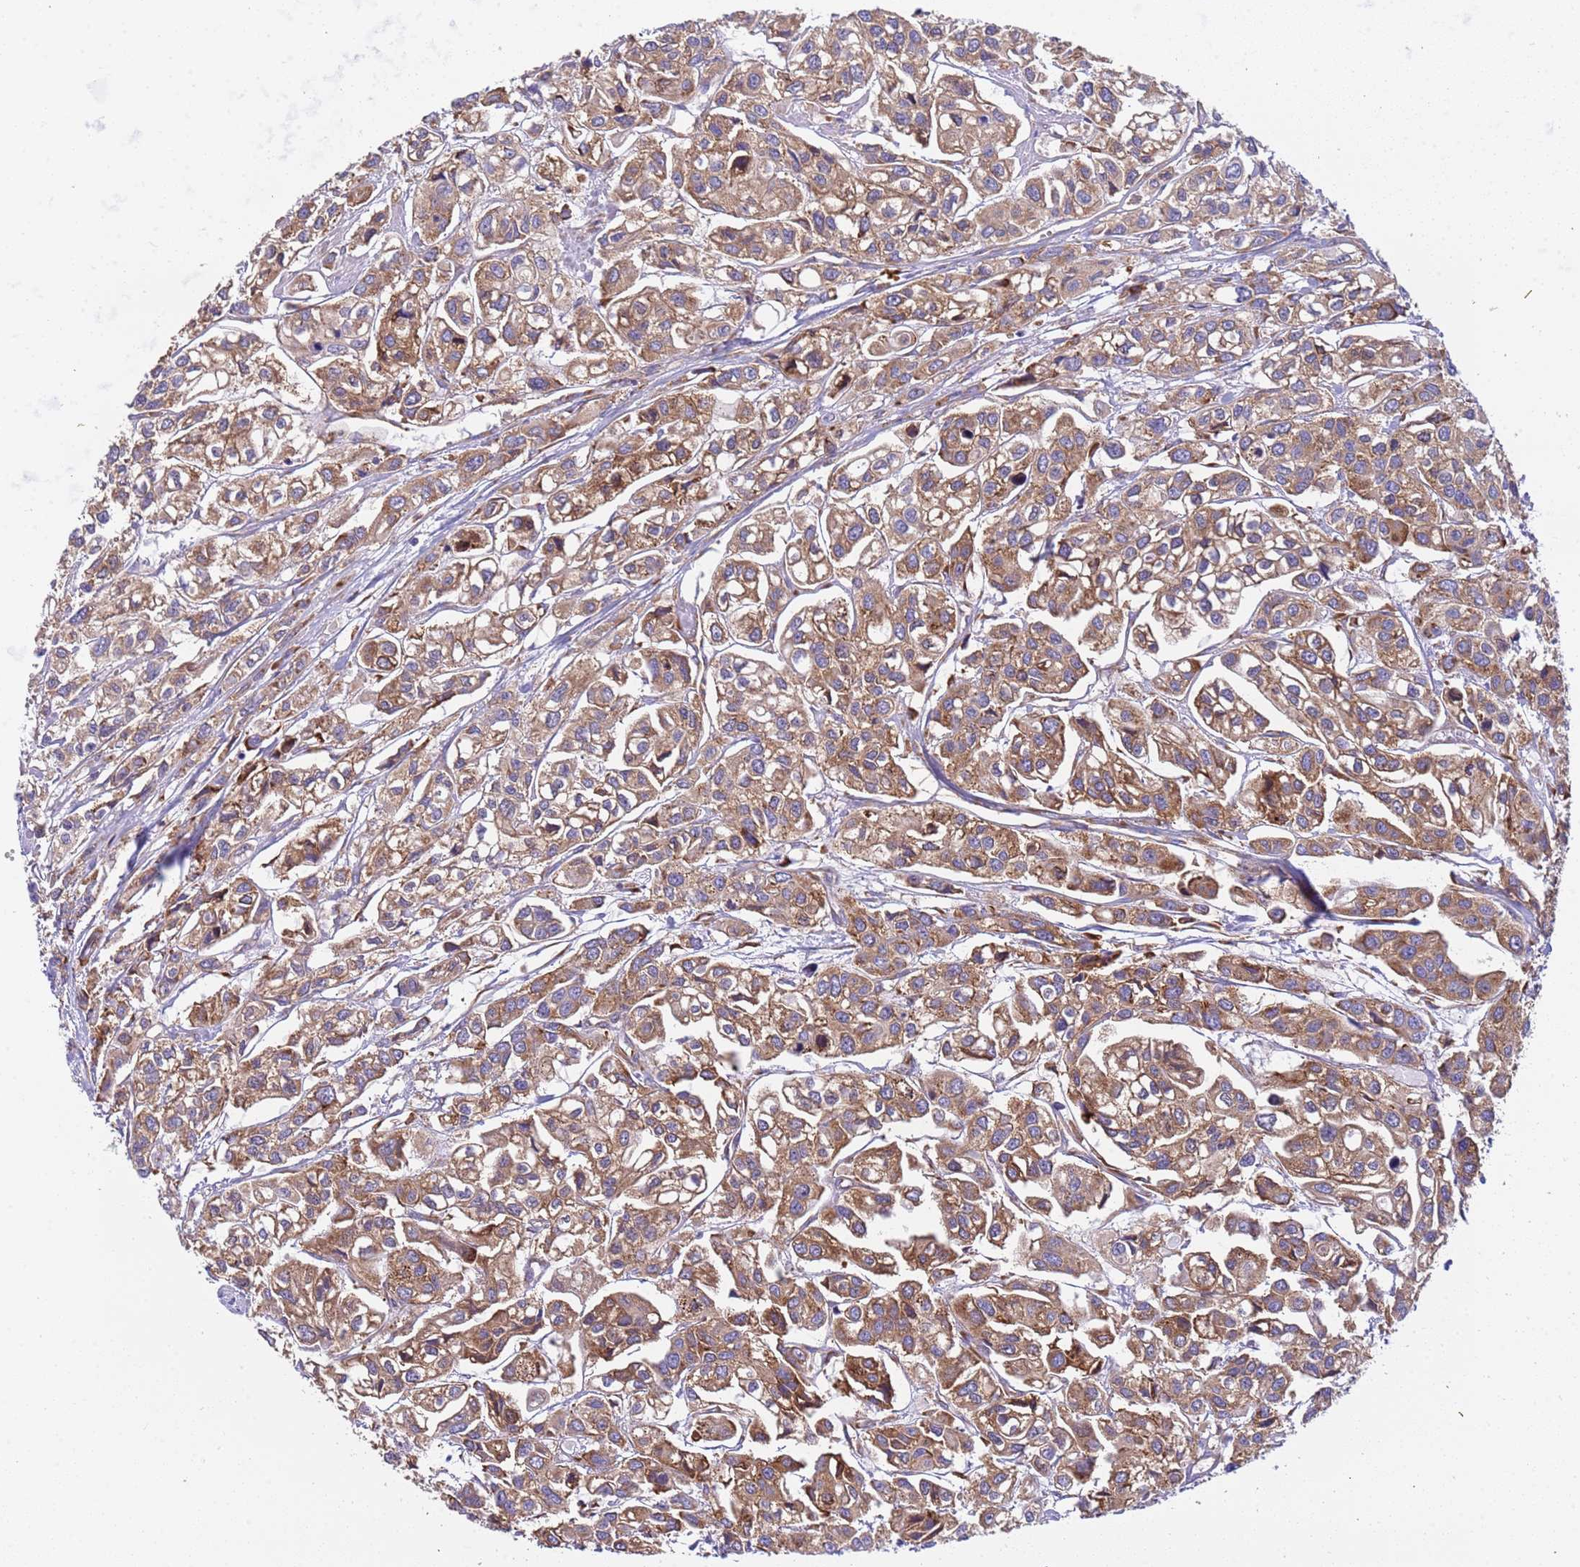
{"staining": {"intensity": "moderate", "quantity": ">75%", "location": "cytoplasmic/membranous"}, "tissue": "urothelial cancer", "cell_type": "Tumor cells", "image_type": "cancer", "snomed": [{"axis": "morphology", "description": "Urothelial carcinoma, High grade"}, {"axis": "topography", "description": "Urinary bladder"}], "caption": "Immunohistochemistry (IHC) of urothelial cancer reveals medium levels of moderate cytoplasmic/membranous staining in about >75% of tumor cells.", "gene": "RPL36", "patient": {"sex": "male", "age": 67}}